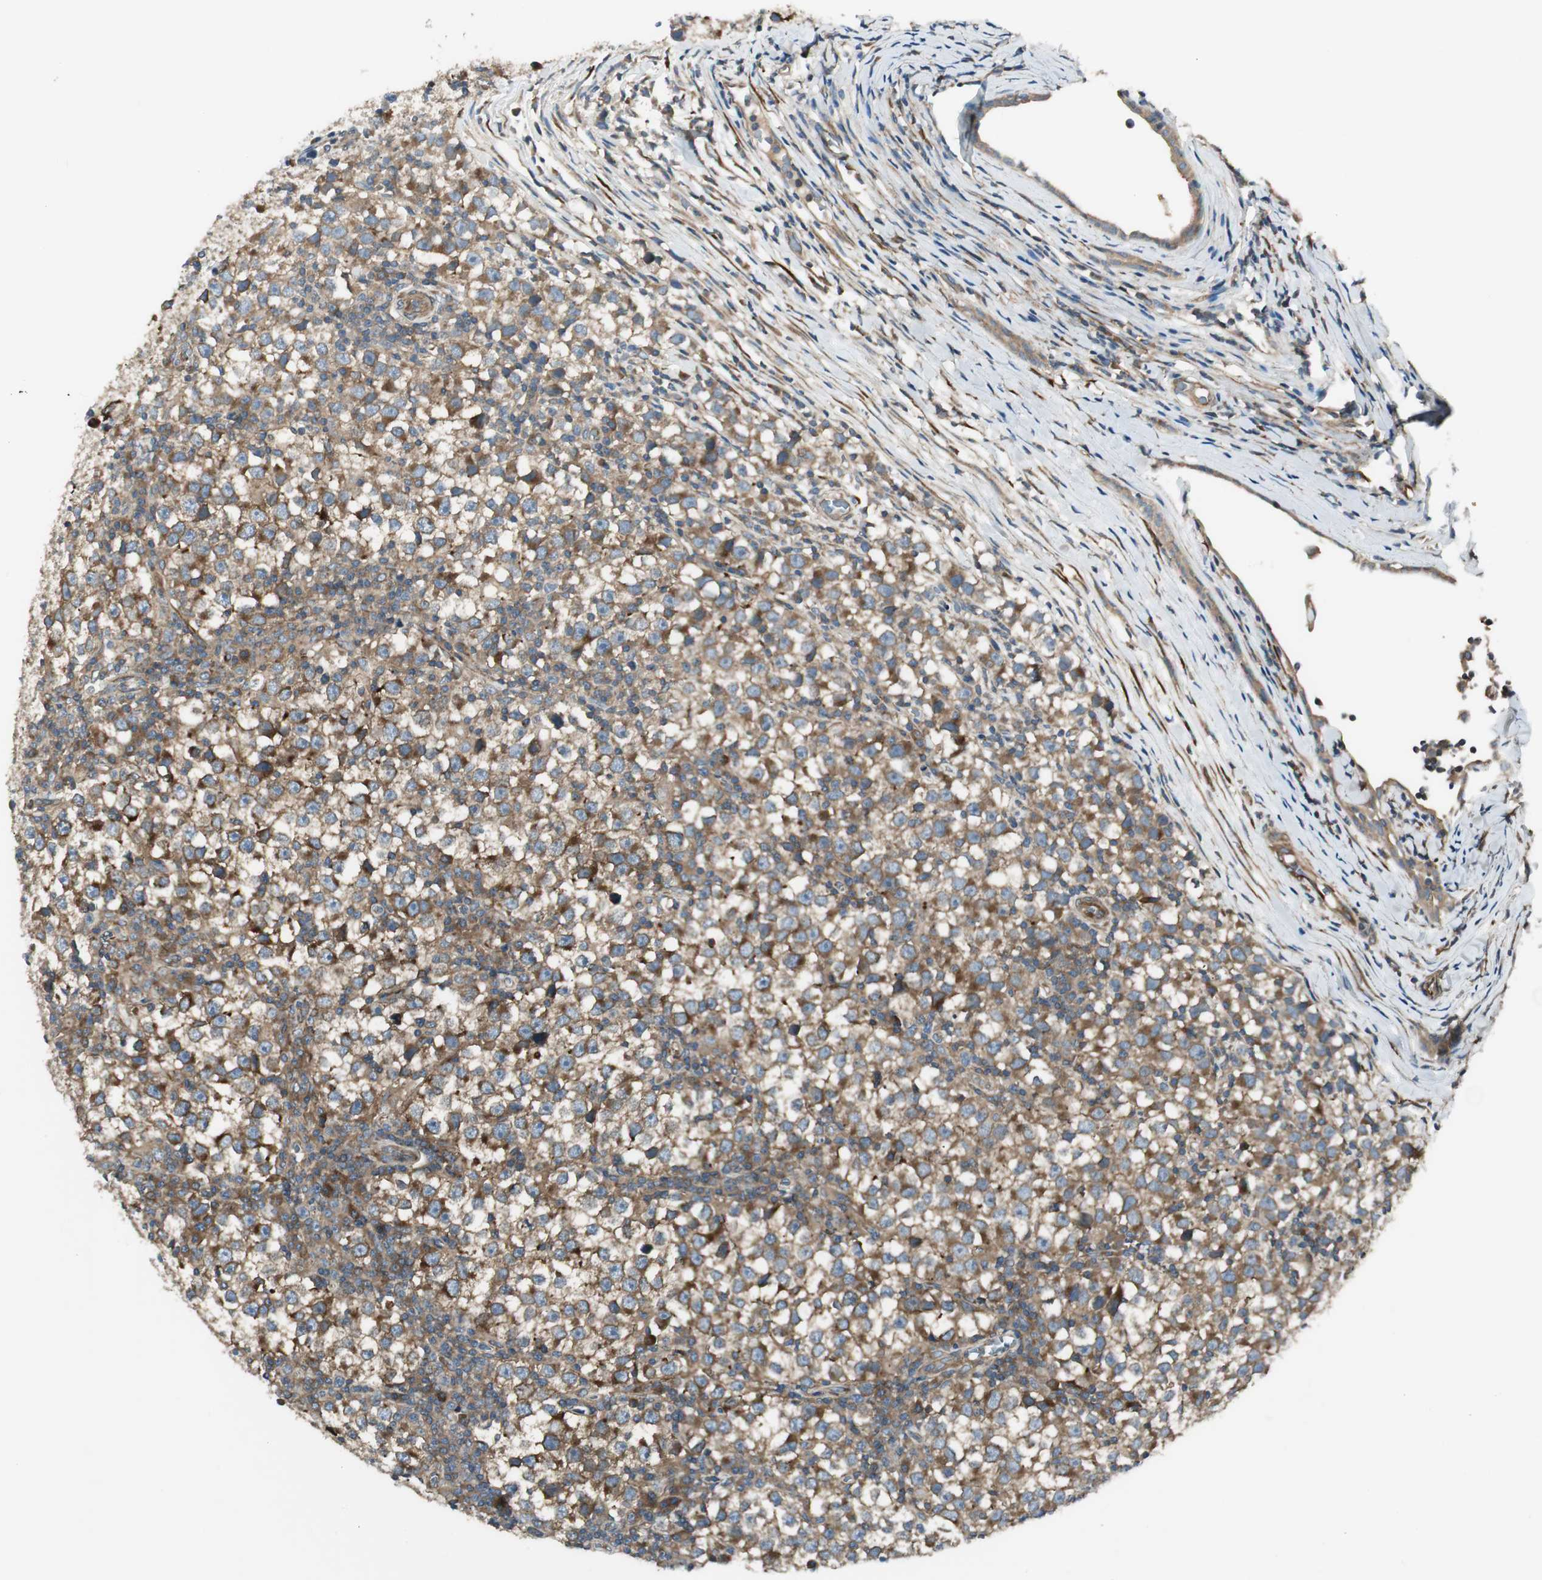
{"staining": {"intensity": "moderate", "quantity": ">75%", "location": "cytoplasmic/membranous"}, "tissue": "testis cancer", "cell_type": "Tumor cells", "image_type": "cancer", "snomed": [{"axis": "morphology", "description": "Seminoma, NOS"}, {"axis": "topography", "description": "Testis"}], "caption": "Tumor cells reveal moderate cytoplasmic/membranous staining in about >75% of cells in testis cancer. Ihc stains the protein in brown and the nuclei are stained blue.", "gene": "PRKG1", "patient": {"sex": "male", "age": 65}}